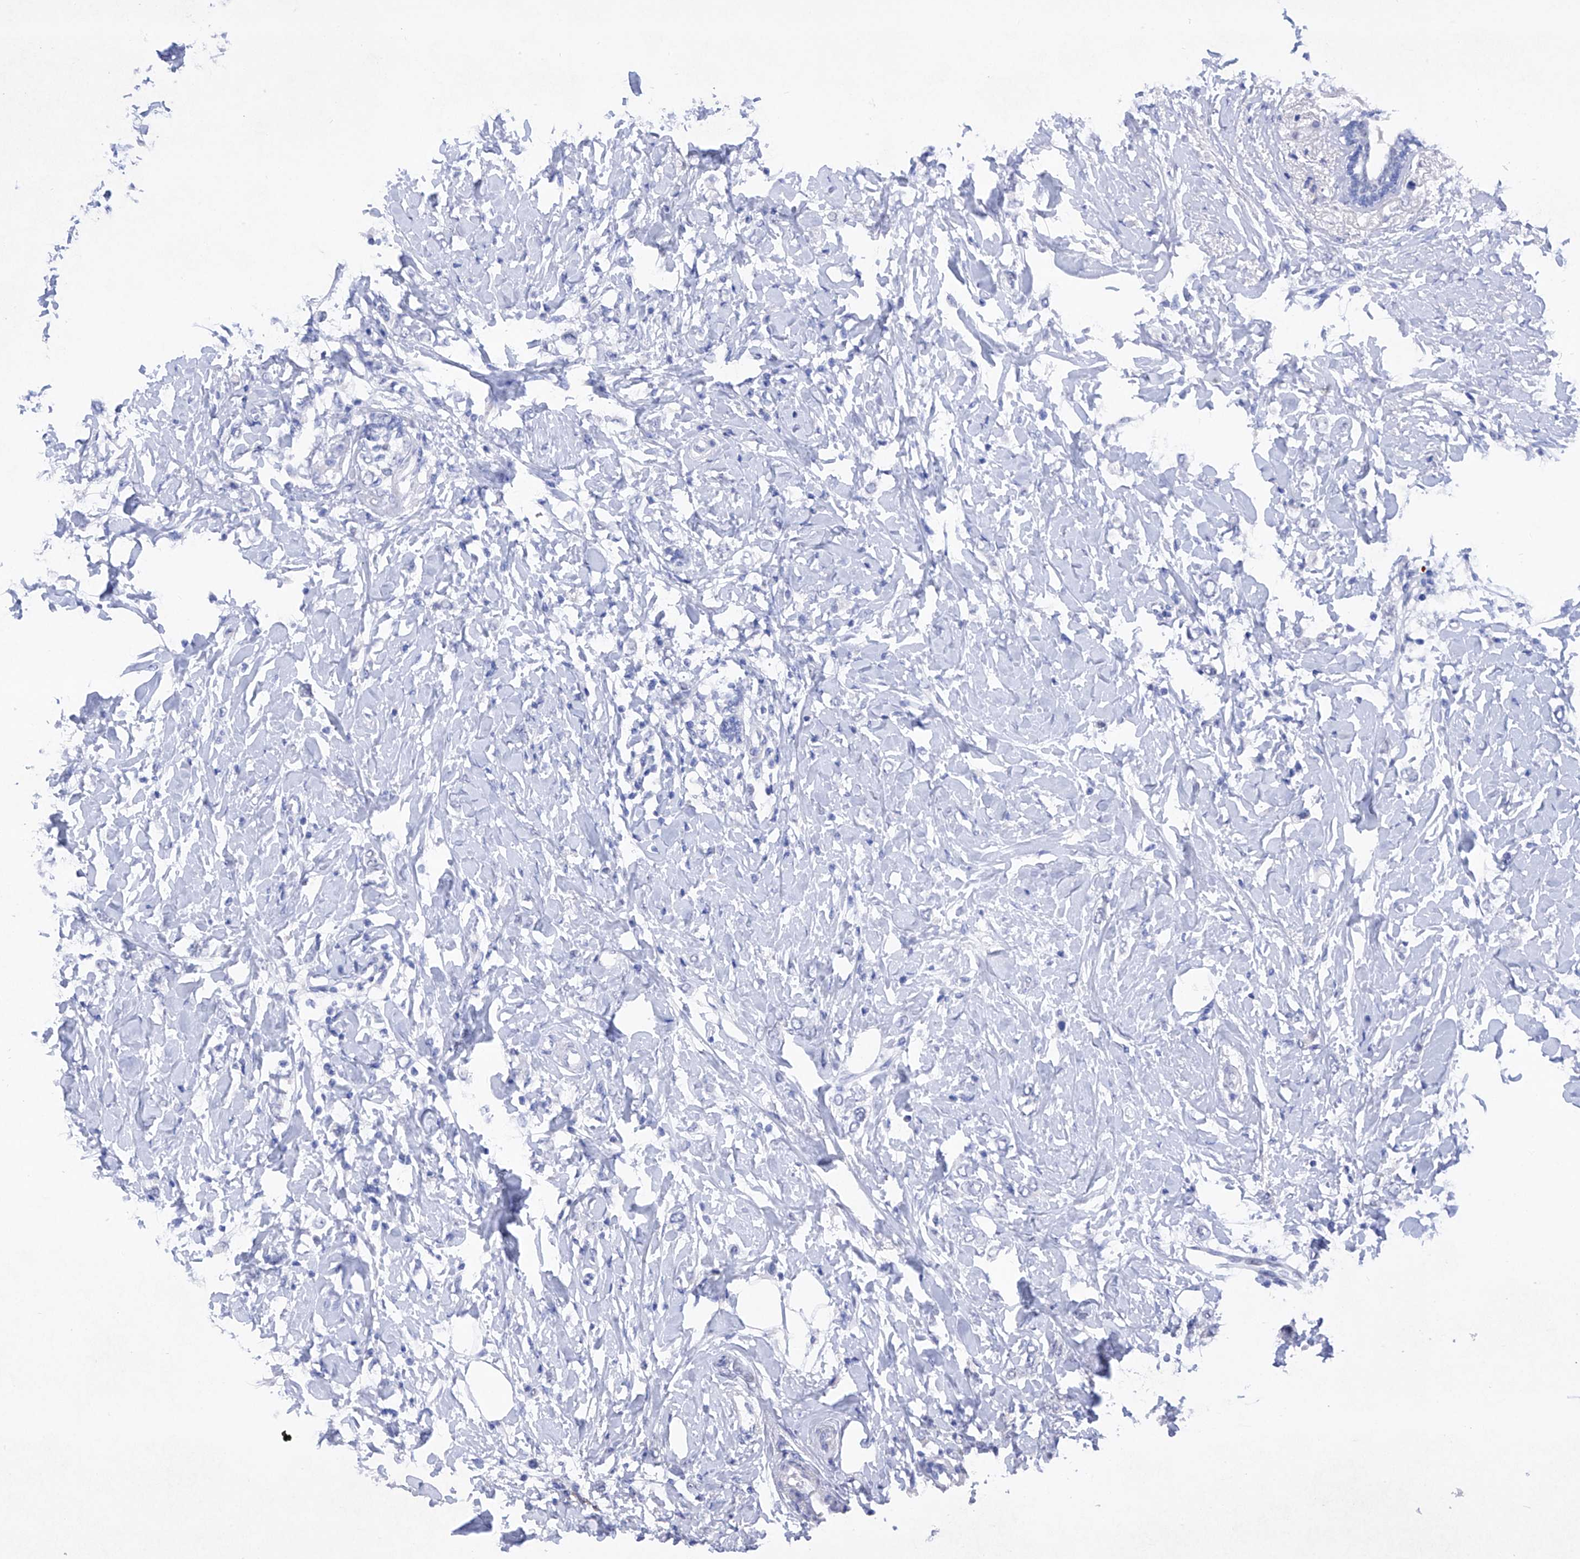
{"staining": {"intensity": "negative", "quantity": "none", "location": "none"}, "tissue": "breast cancer", "cell_type": "Tumor cells", "image_type": "cancer", "snomed": [{"axis": "morphology", "description": "Normal tissue, NOS"}, {"axis": "morphology", "description": "Lobular carcinoma"}, {"axis": "topography", "description": "Breast"}], "caption": "Immunohistochemical staining of breast cancer (lobular carcinoma) demonstrates no significant staining in tumor cells.", "gene": "BARX2", "patient": {"sex": "female", "age": 47}}